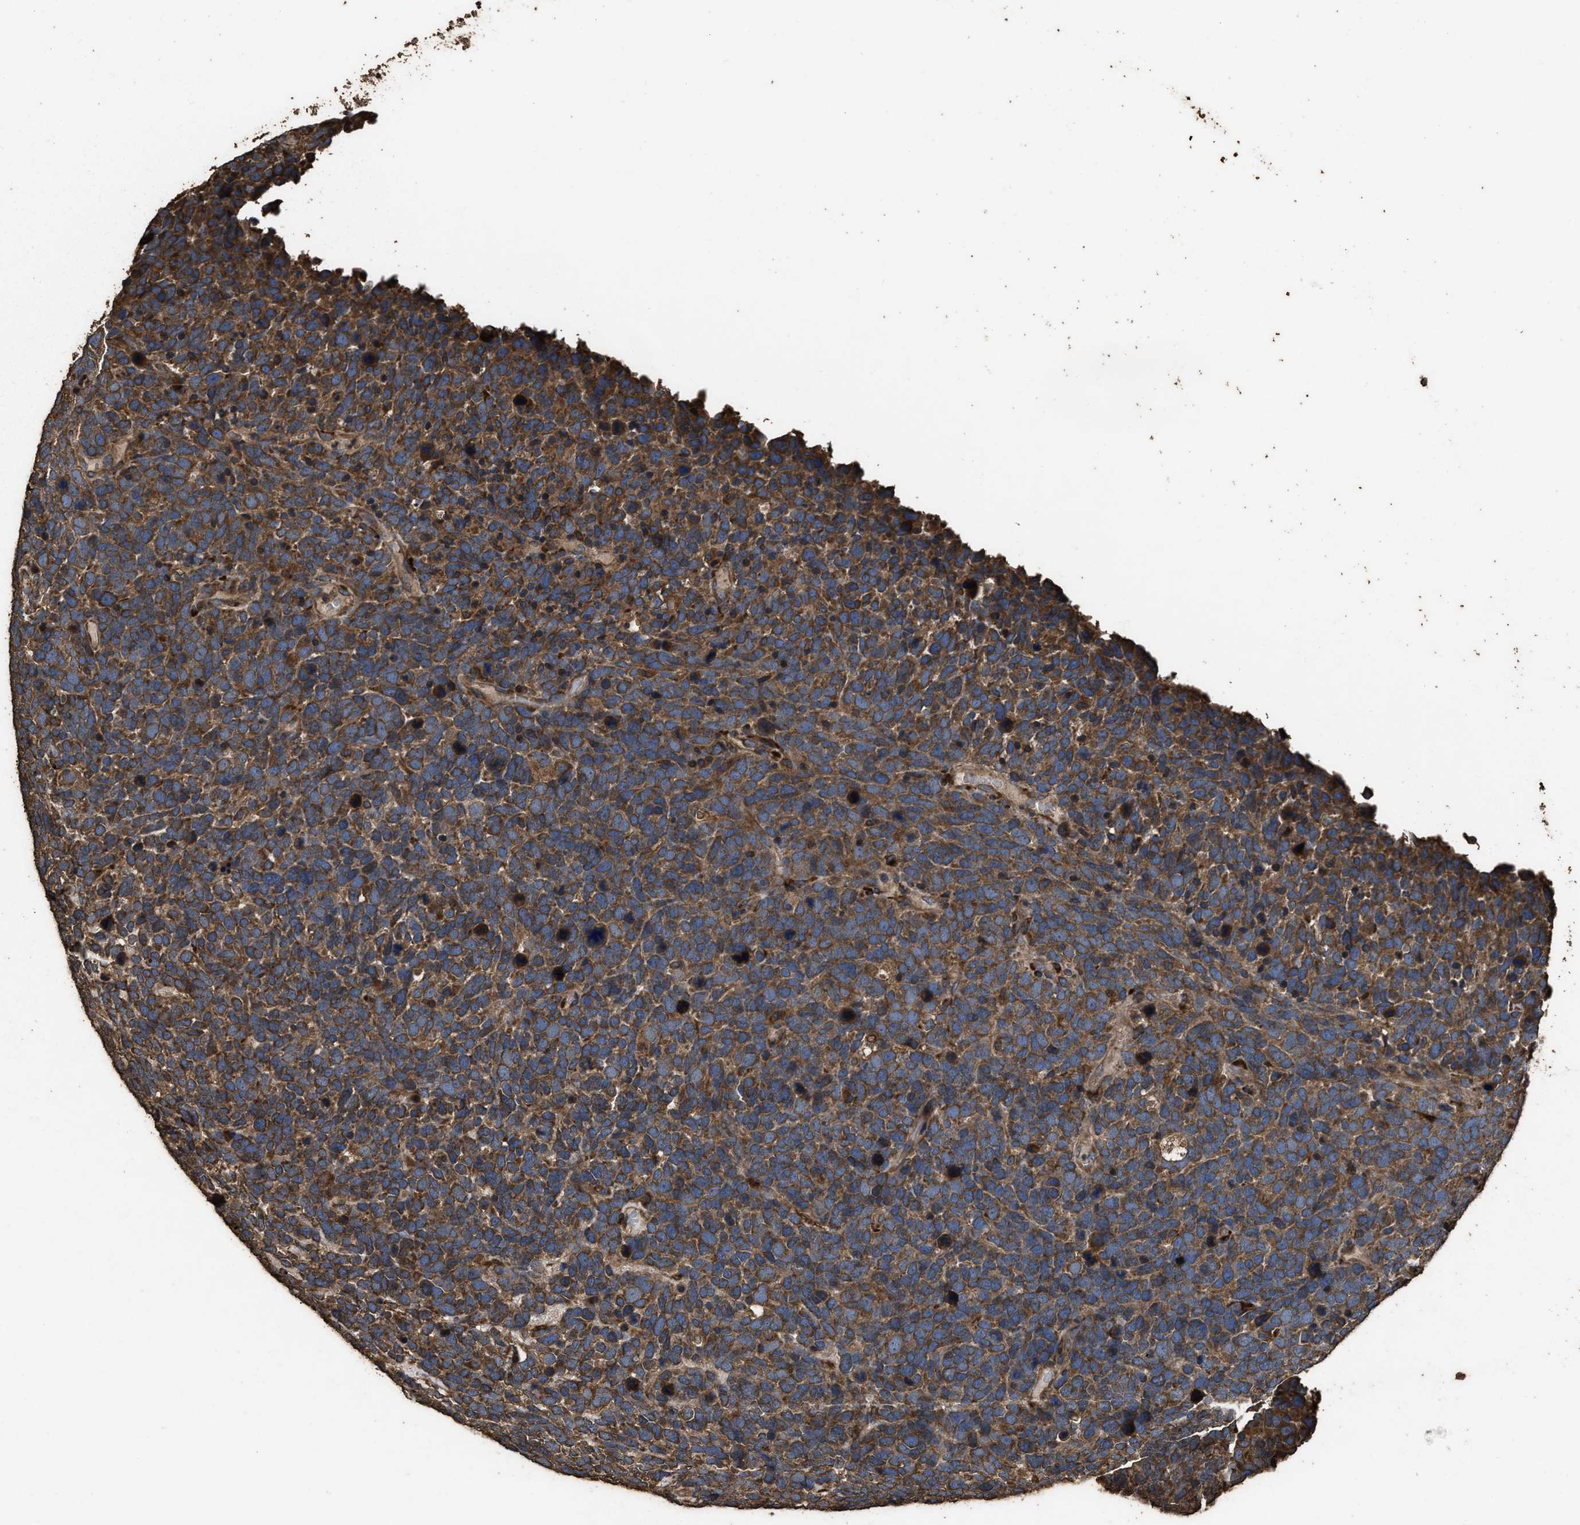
{"staining": {"intensity": "strong", "quantity": ">75%", "location": "cytoplasmic/membranous"}, "tissue": "urothelial cancer", "cell_type": "Tumor cells", "image_type": "cancer", "snomed": [{"axis": "morphology", "description": "Urothelial carcinoma, High grade"}, {"axis": "topography", "description": "Urinary bladder"}], "caption": "This micrograph exhibits IHC staining of human urothelial cancer, with high strong cytoplasmic/membranous staining in about >75% of tumor cells.", "gene": "ZMYND19", "patient": {"sex": "female", "age": 82}}